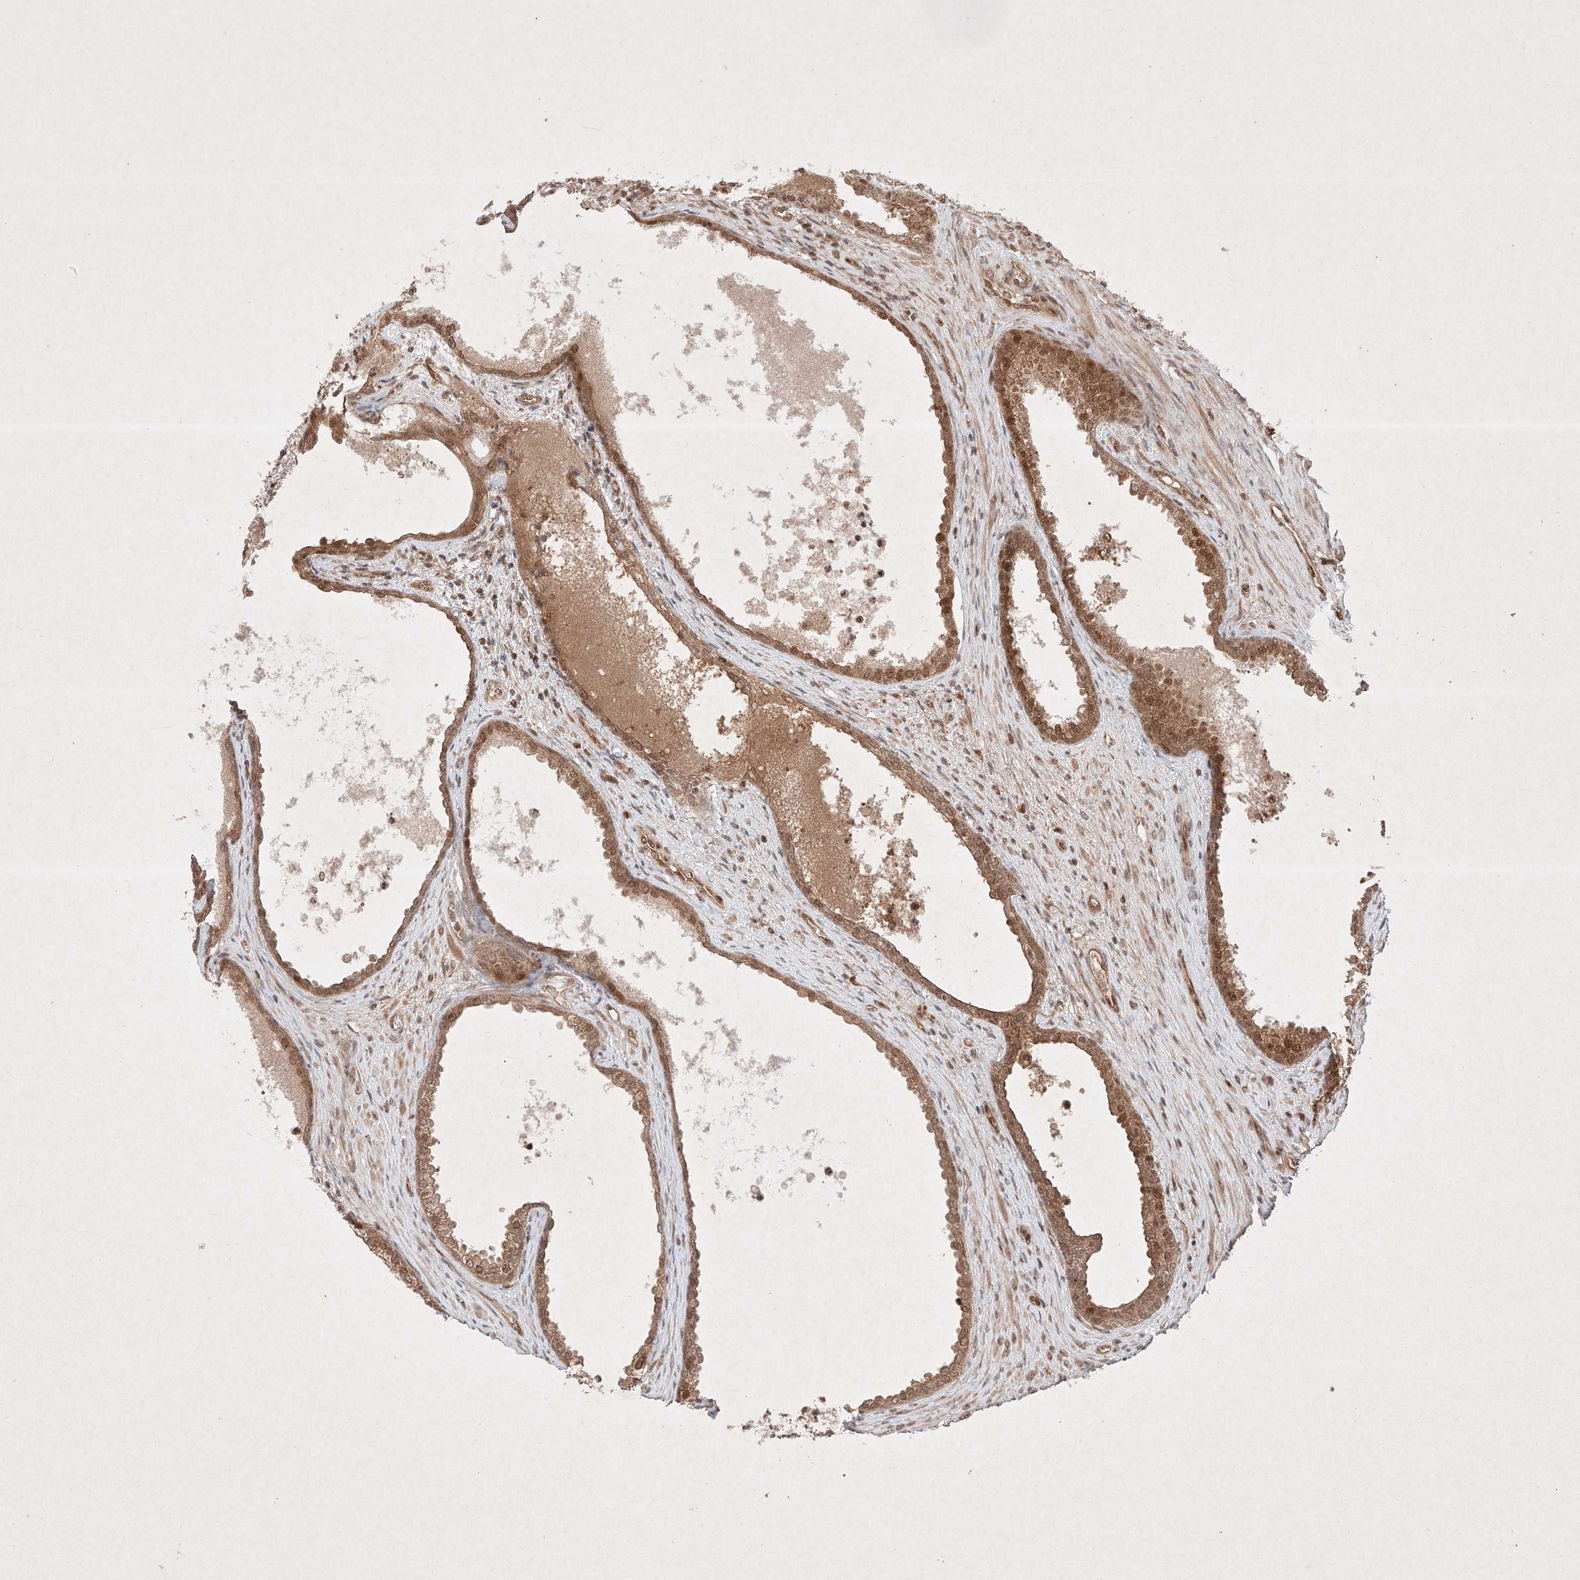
{"staining": {"intensity": "moderate", "quantity": ">75%", "location": "cytoplasmic/membranous,nuclear"}, "tissue": "prostate", "cell_type": "Glandular cells", "image_type": "normal", "snomed": [{"axis": "morphology", "description": "Normal tissue, NOS"}, {"axis": "topography", "description": "Prostate"}], "caption": "Immunohistochemistry (IHC) micrograph of normal prostate: prostate stained using immunohistochemistry (IHC) exhibits medium levels of moderate protein expression localized specifically in the cytoplasmic/membranous,nuclear of glandular cells, appearing as a cytoplasmic/membranous,nuclear brown color.", "gene": "RNF31", "patient": {"sex": "male", "age": 76}}